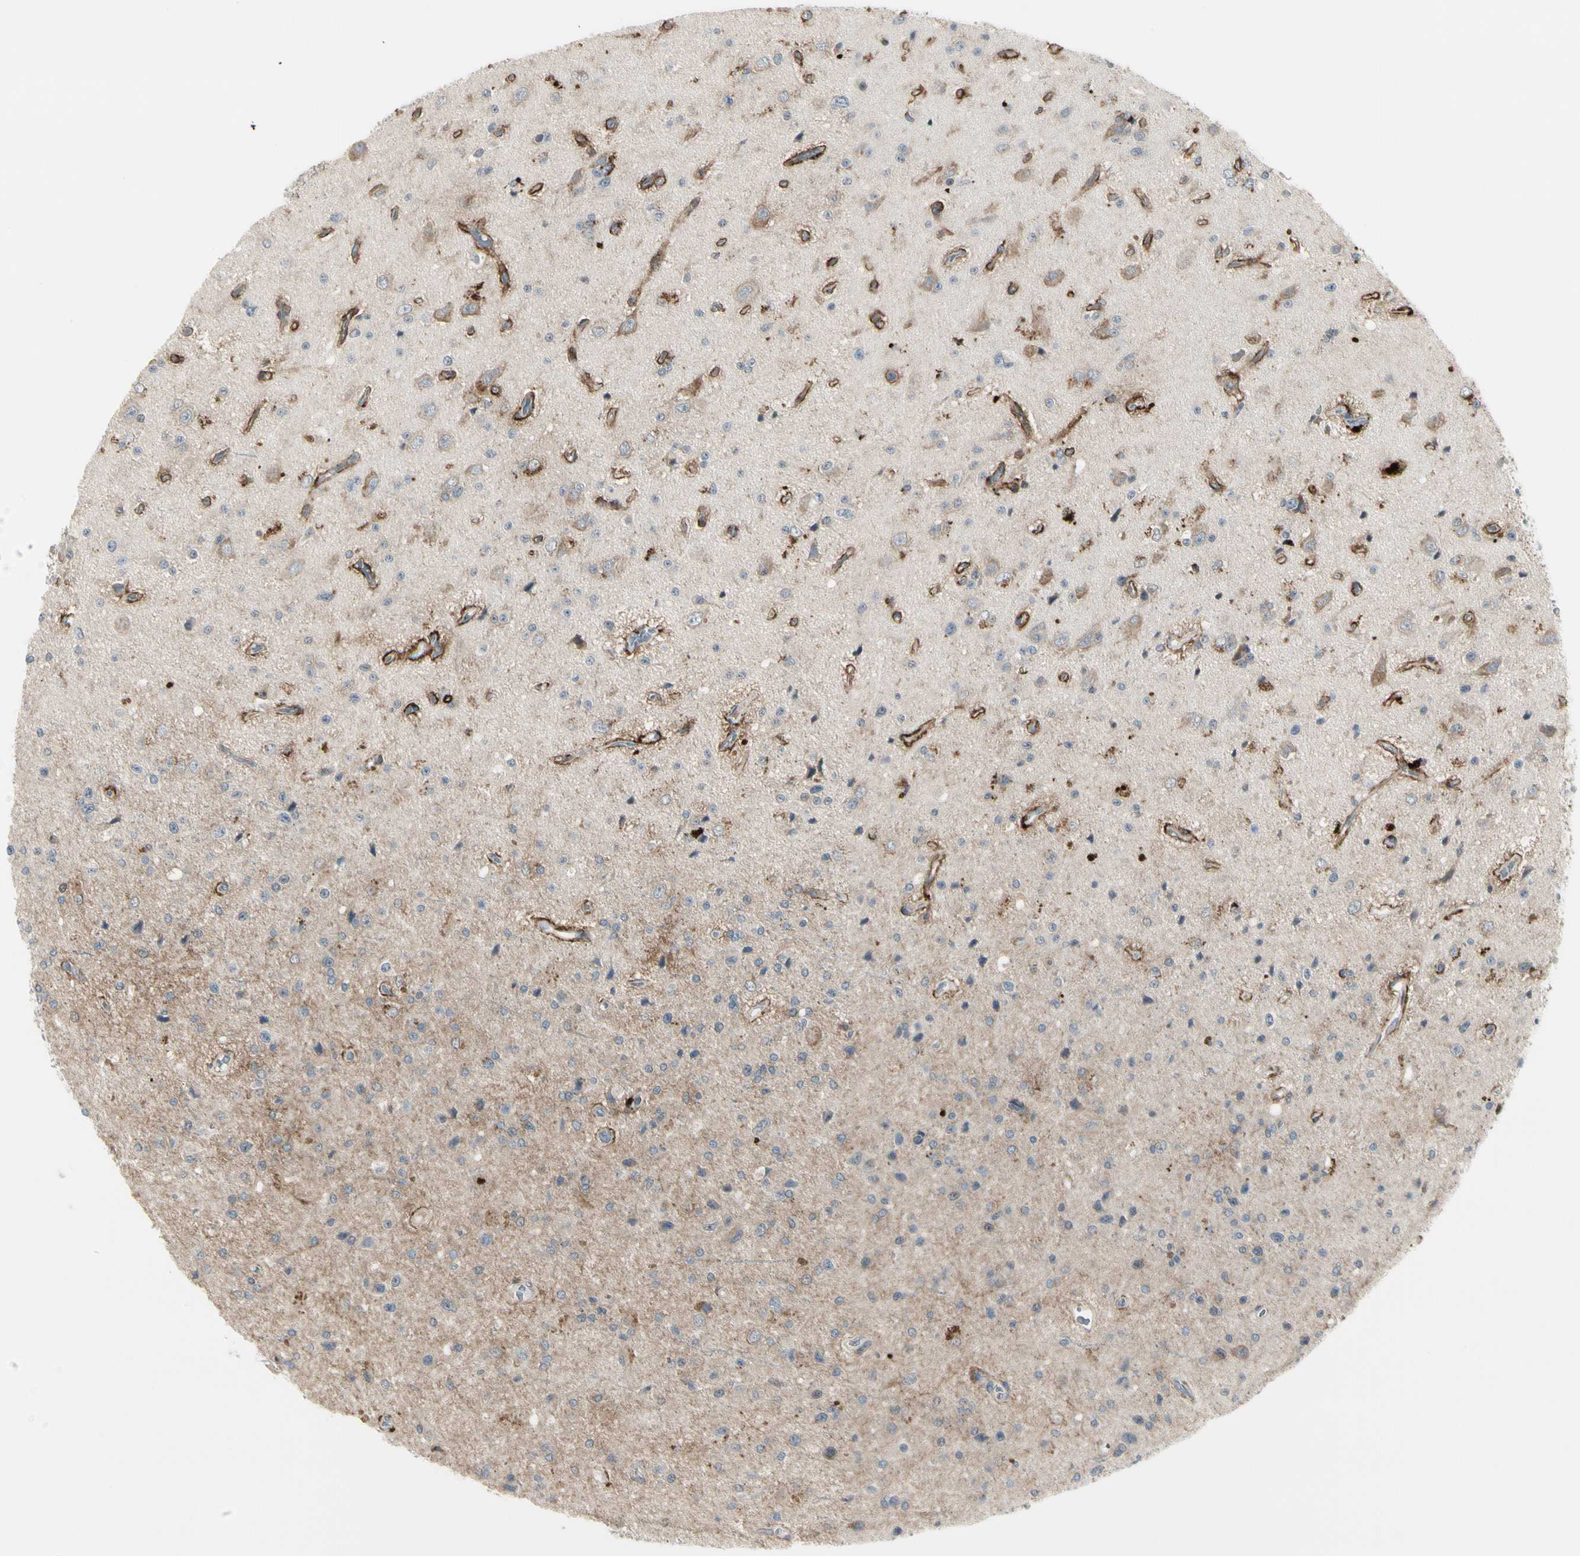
{"staining": {"intensity": "moderate", "quantity": "<25%", "location": "cytoplasmic/membranous"}, "tissue": "glioma", "cell_type": "Tumor cells", "image_type": "cancer", "snomed": [{"axis": "morphology", "description": "Glioma, malignant, Low grade"}, {"axis": "topography", "description": "Brain"}], "caption": "Tumor cells demonstrate moderate cytoplasmic/membranous positivity in about <25% of cells in glioma.", "gene": "GRN", "patient": {"sex": "male", "age": 58}}